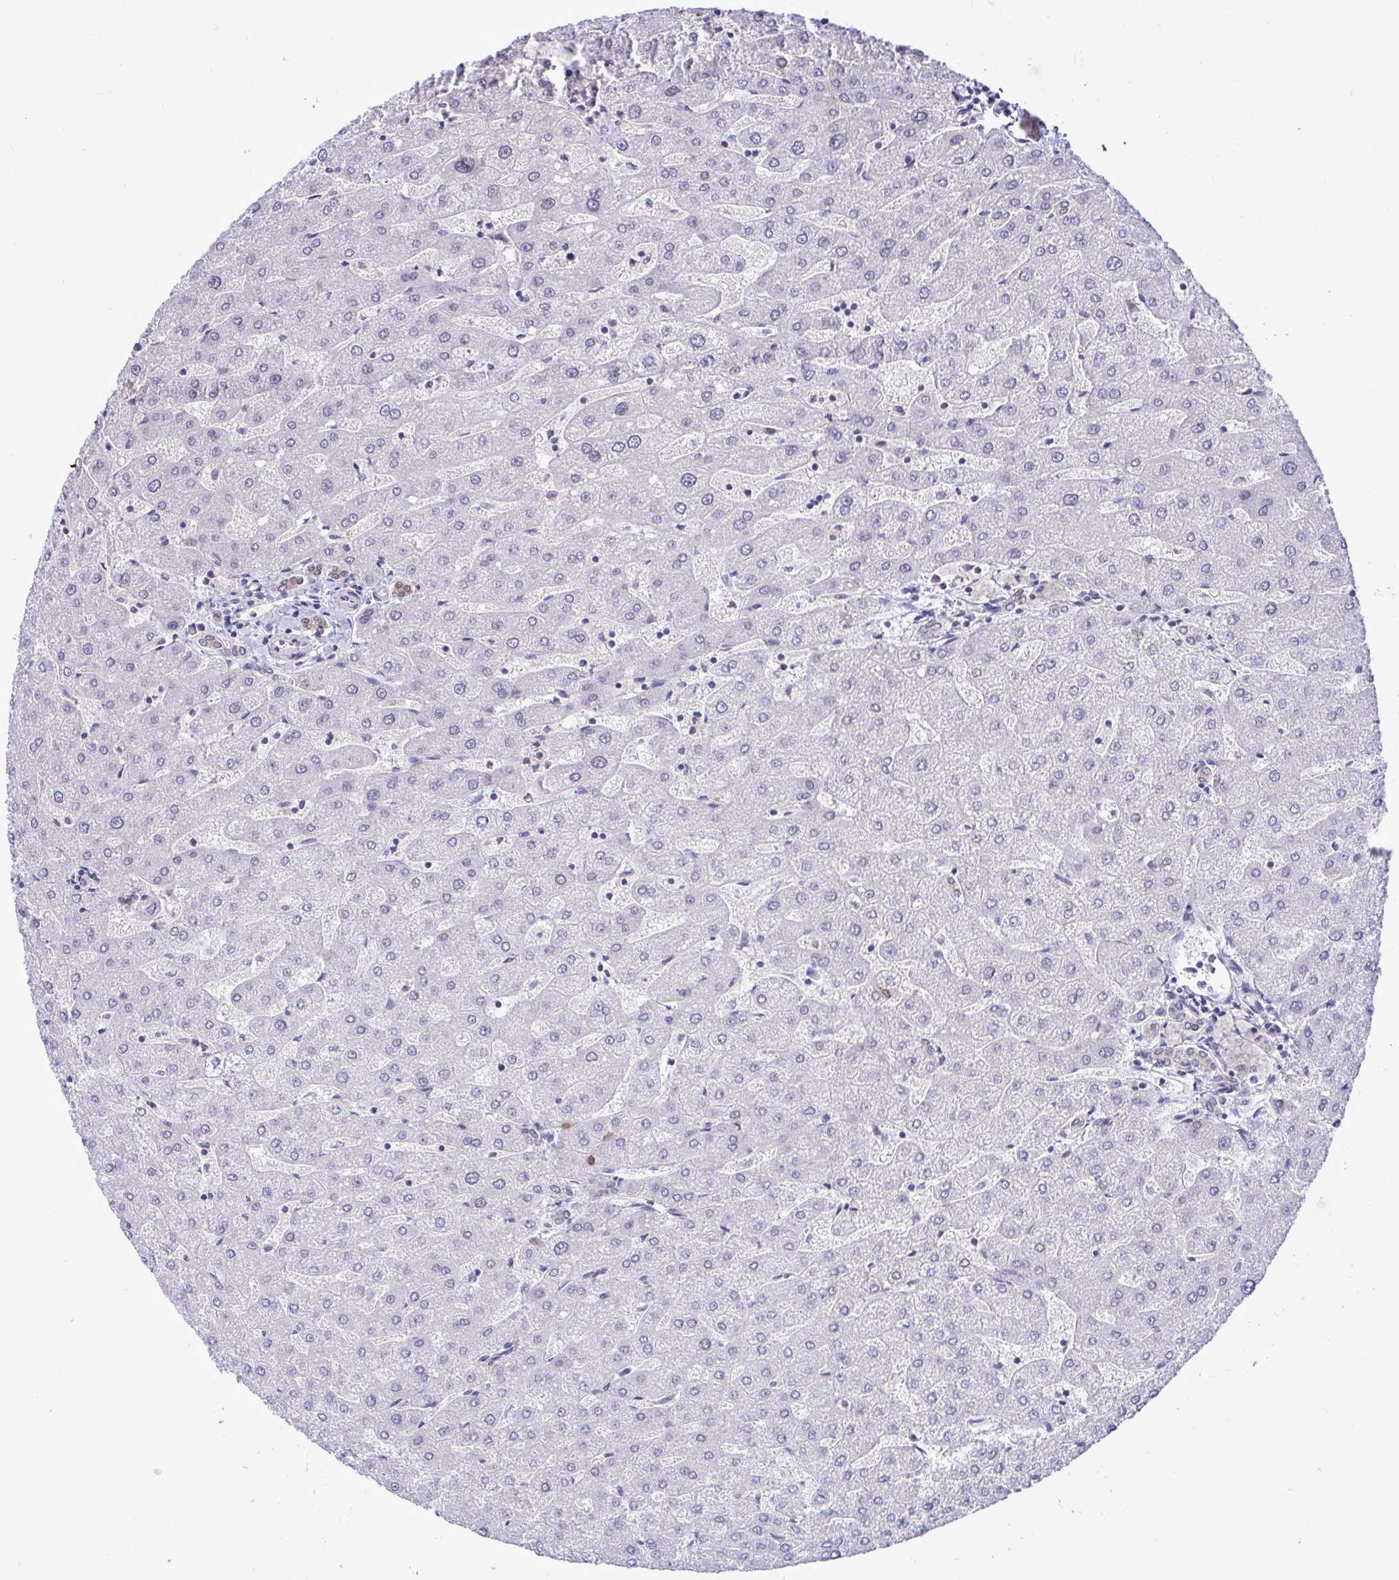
{"staining": {"intensity": "weak", "quantity": "25%-75%", "location": "cytoplasmic/membranous"}, "tissue": "liver", "cell_type": "Cholangiocytes", "image_type": "normal", "snomed": [{"axis": "morphology", "description": "Normal tissue, NOS"}, {"axis": "topography", "description": "Liver"}], "caption": "Immunohistochemistry of benign human liver exhibits low levels of weak cytoplasmic/membranous staining in about 25%-75% of cholangiocytes.", "gene": "ZNF485", "patient": {"sex": "male", "age": 67}}